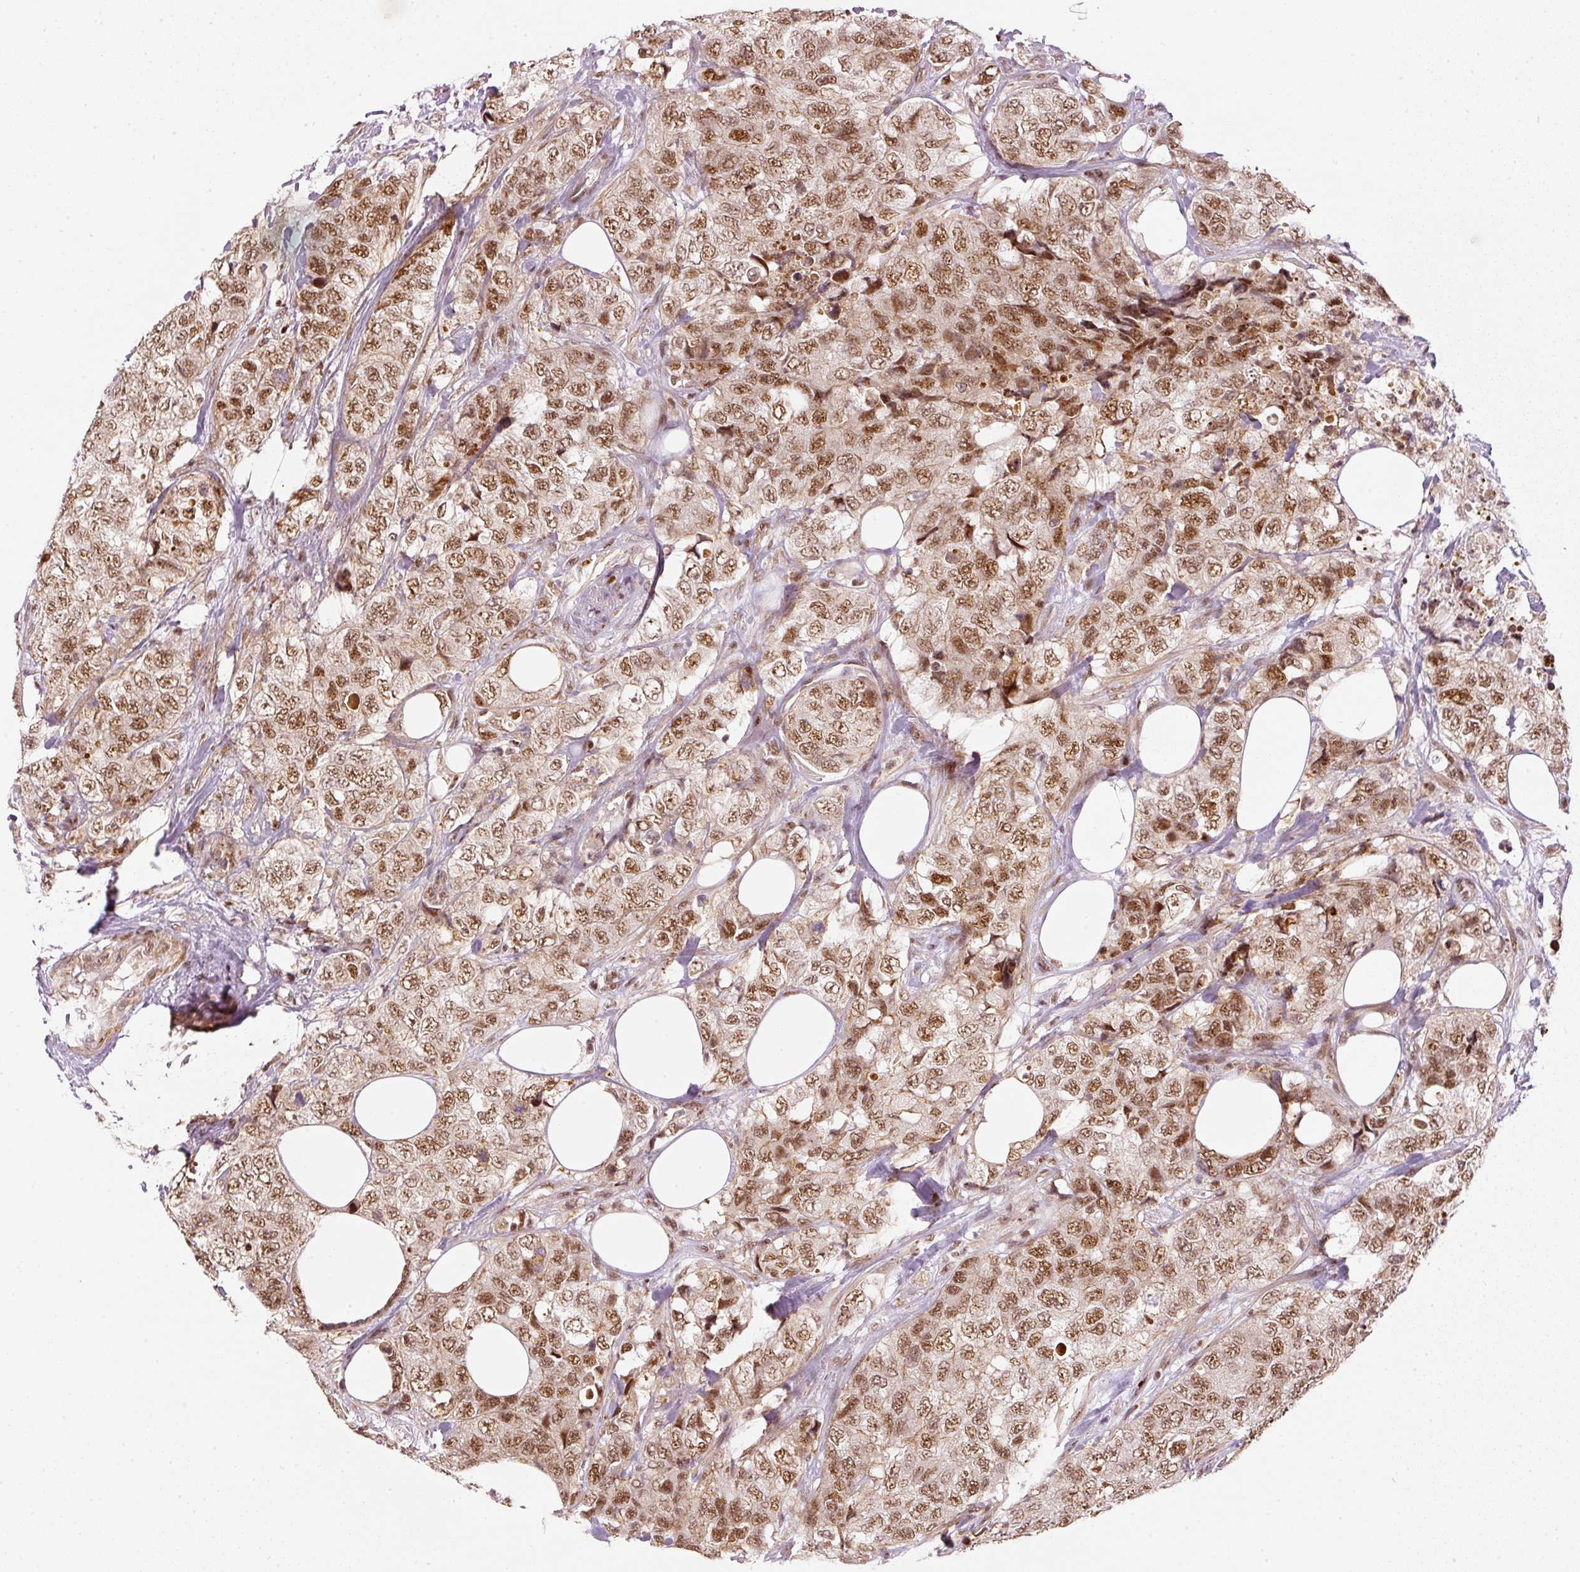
{"staining": {"intensity": "moderate", "quantity": ">75%", "location": "nuclear"}, "tissue": "urothelial cancer", "cell_type": "Tumor cells", "image_type": "cancer", "snomed": [{"axis": "morphology", "description": "Urothelial carcinoma, High grade"}, {"axis": "topography", "description": "Urinary bladder"}], "caption": "Immunohistochemistry (DAB (3,3'-diaminobenzidine)) staining of urothelial cancer exhibits moderate nuclear protein staining in about >75% of tumor cells. The protein of interest is stained brown, and the nuclei are stained in blue (DAB (3,3'-diaminobenzidine) IHC with brightfield microscopy, high magnification).", "gene": "THOC6", "patient": {"sex": "female", "age": 78}}